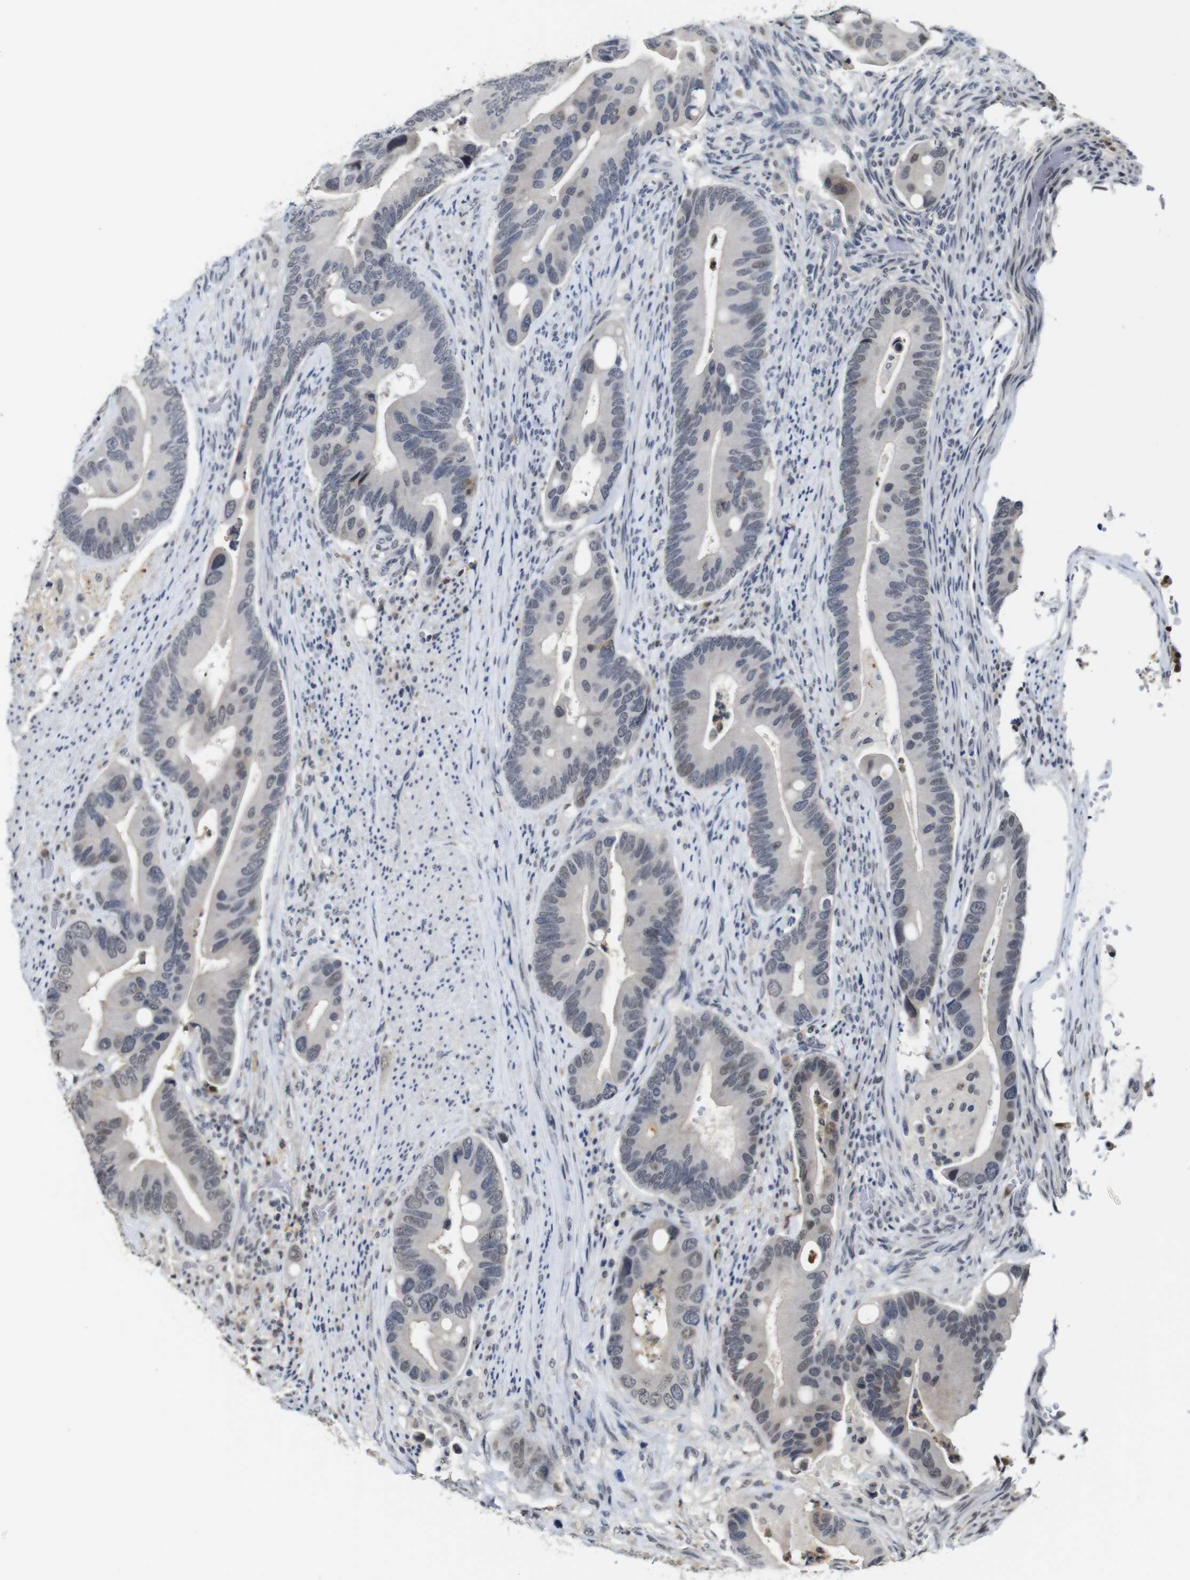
{"staining": {"intensity": "moderate", "quantity": "<25%", "location": "cytoplasmic/membranous,nuclear"}, "tissue": "colorectal cancer", "cell_type": "Tumor cells", "image_type": "cancer", "snomed": [{"axis": "morphology", "description": "Adenocarcinoma, NOS"}, {"axis": "topography", "description": "Rectum"}], "caption": "Tumor cells reveal low levels of moderate cytoplasmic/membranous and nuclear staining in about <25% of cells in human colorectal cancer (adenocarcinoma).", "gene": "NTRK3", "patient": {"sex": "female", "age": 57}}